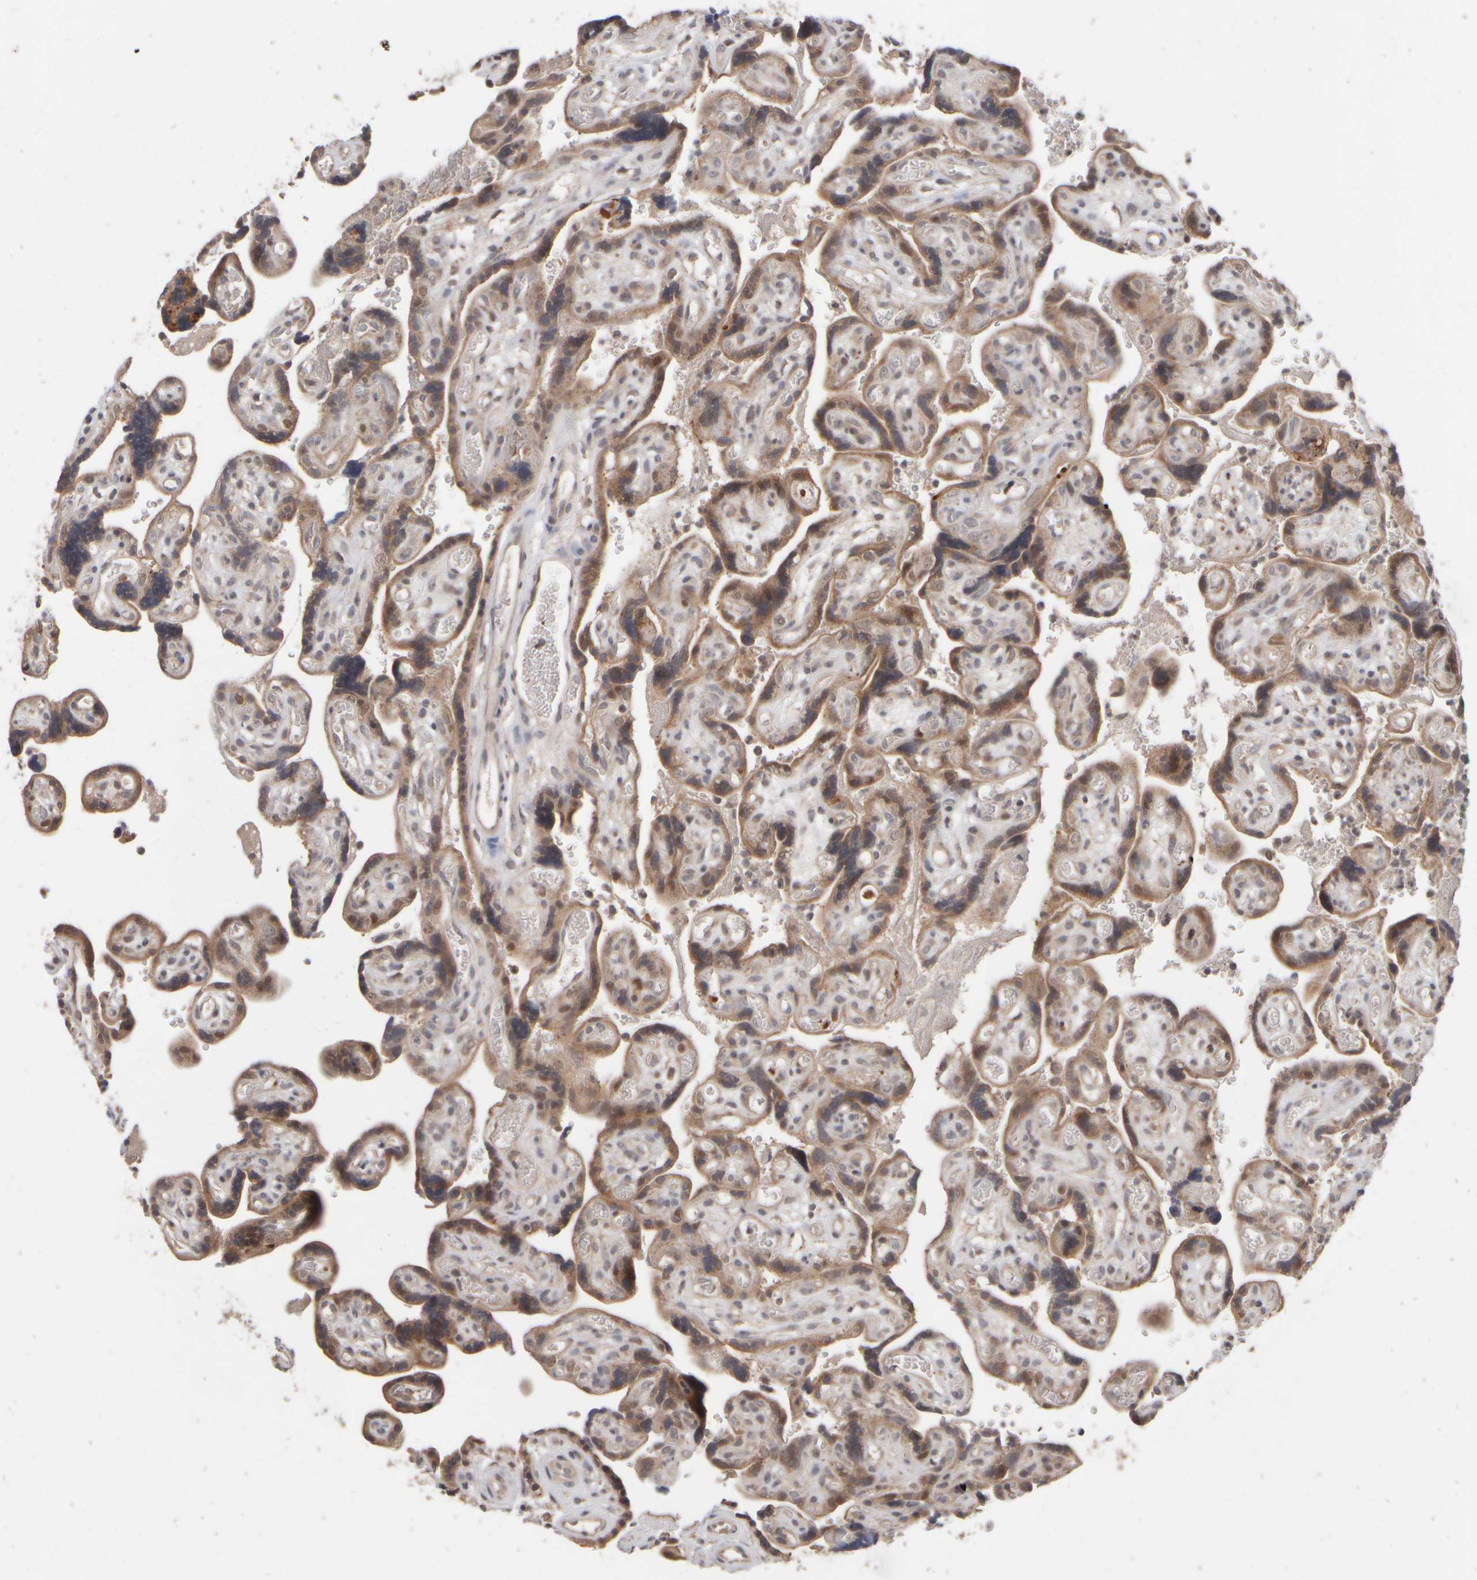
{"staining": {"intensity": "moderate", "quantity": ">75%", "location": "cytoplasmic/membranous,nuclear"}, "tissue": "placenta", "cell_type": "Trophoblastic cells", "image_type": "normal", "snomed": [{"axis": "morphology", "description": "Normal tissue, NOS"}, {"axis": "topography", "description": "Placenta"}], "caption": "Human placenta stained with a brown dye exhibits moderate cytoplasmic/membranous,nuclear positive staining in approximately >75% of trophoblastic cells.", "gene": "ABHD11", "patient": {"sex": "female", "age": 30}}